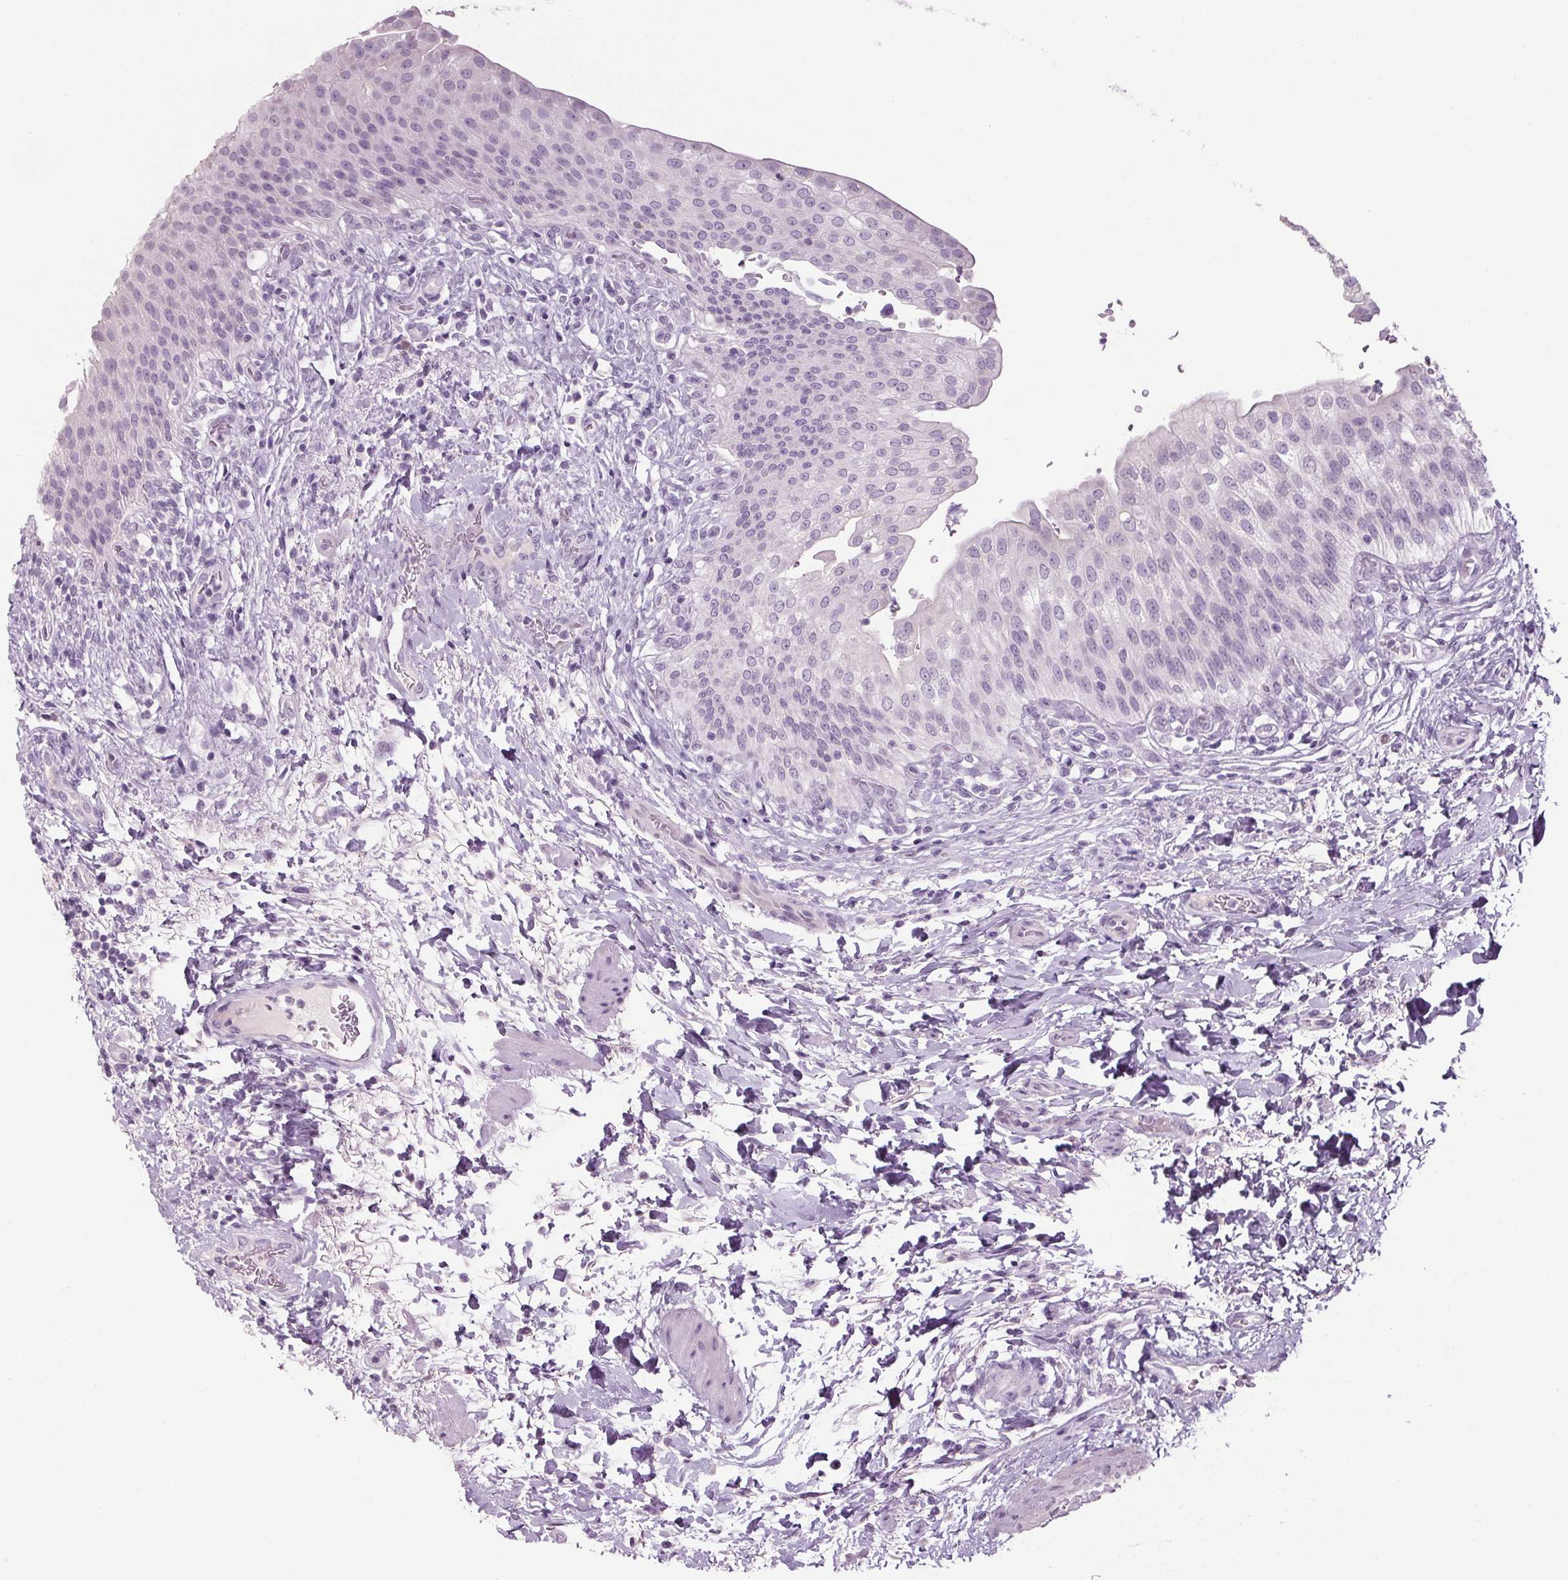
{"staining": {"intensity": "negative", "quantity": "none", "location": "none"}, "tissue": "urinary bladder", "cell_type": "Urothelial cells", "image_type": "normal", "snomed": [{"axis": "morphology", "description": "Normal tissue, NOS"}, {"axis": "topography", "description": "Urinary bladder"}, {"axis": "topography", "description": "Peripheral nerve tissue"}], "caption": "The IHC micrograph has no significant positivity in urothelial cells of urinary bladder.", "gene": "PPP1R1A", "patient": {"sex": "female", "age": 60}}